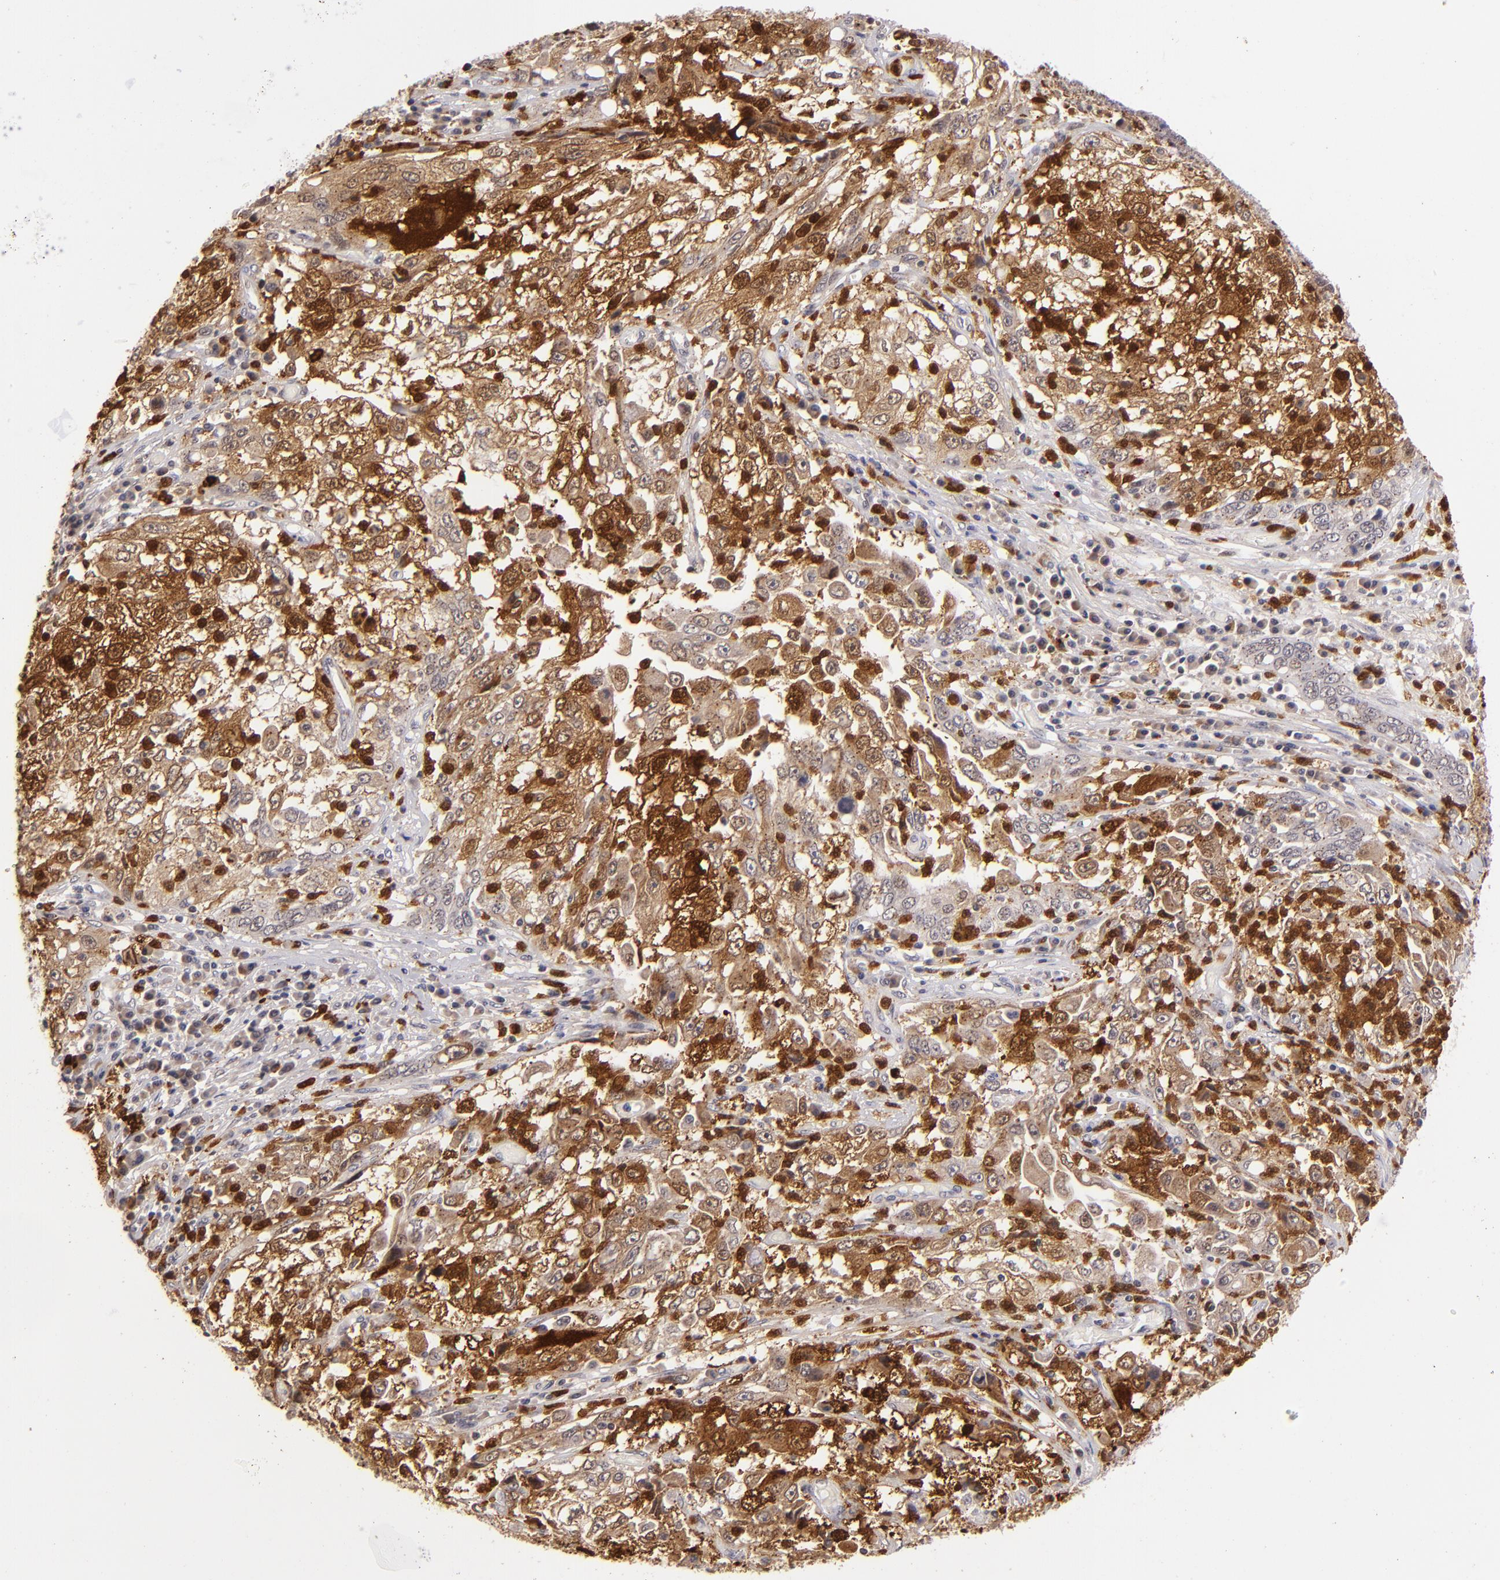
{"staining": {"intensity": "moderate", "quantity": "25%-75%", "location": "cytoplasmic/membranous,nuclear"}, "tissue": "cervical cancer", "cell_type": "Tumor cells", "image_type": "cancer", "snomed": [{"axis": "morphology", "description": "Squamous cell carcinoma, NOS"}, {"axis": "topography", "description": "Cervix"}], "caption": "Immunohistochemical staining of human cervical cancer shows medium levels of moderate cytoplasmic/membranous and nuclear protein expression in about 25%-75% of tumor cells.", "gene": "RXRG", "patient": {"sex": "female", "age": 36}}